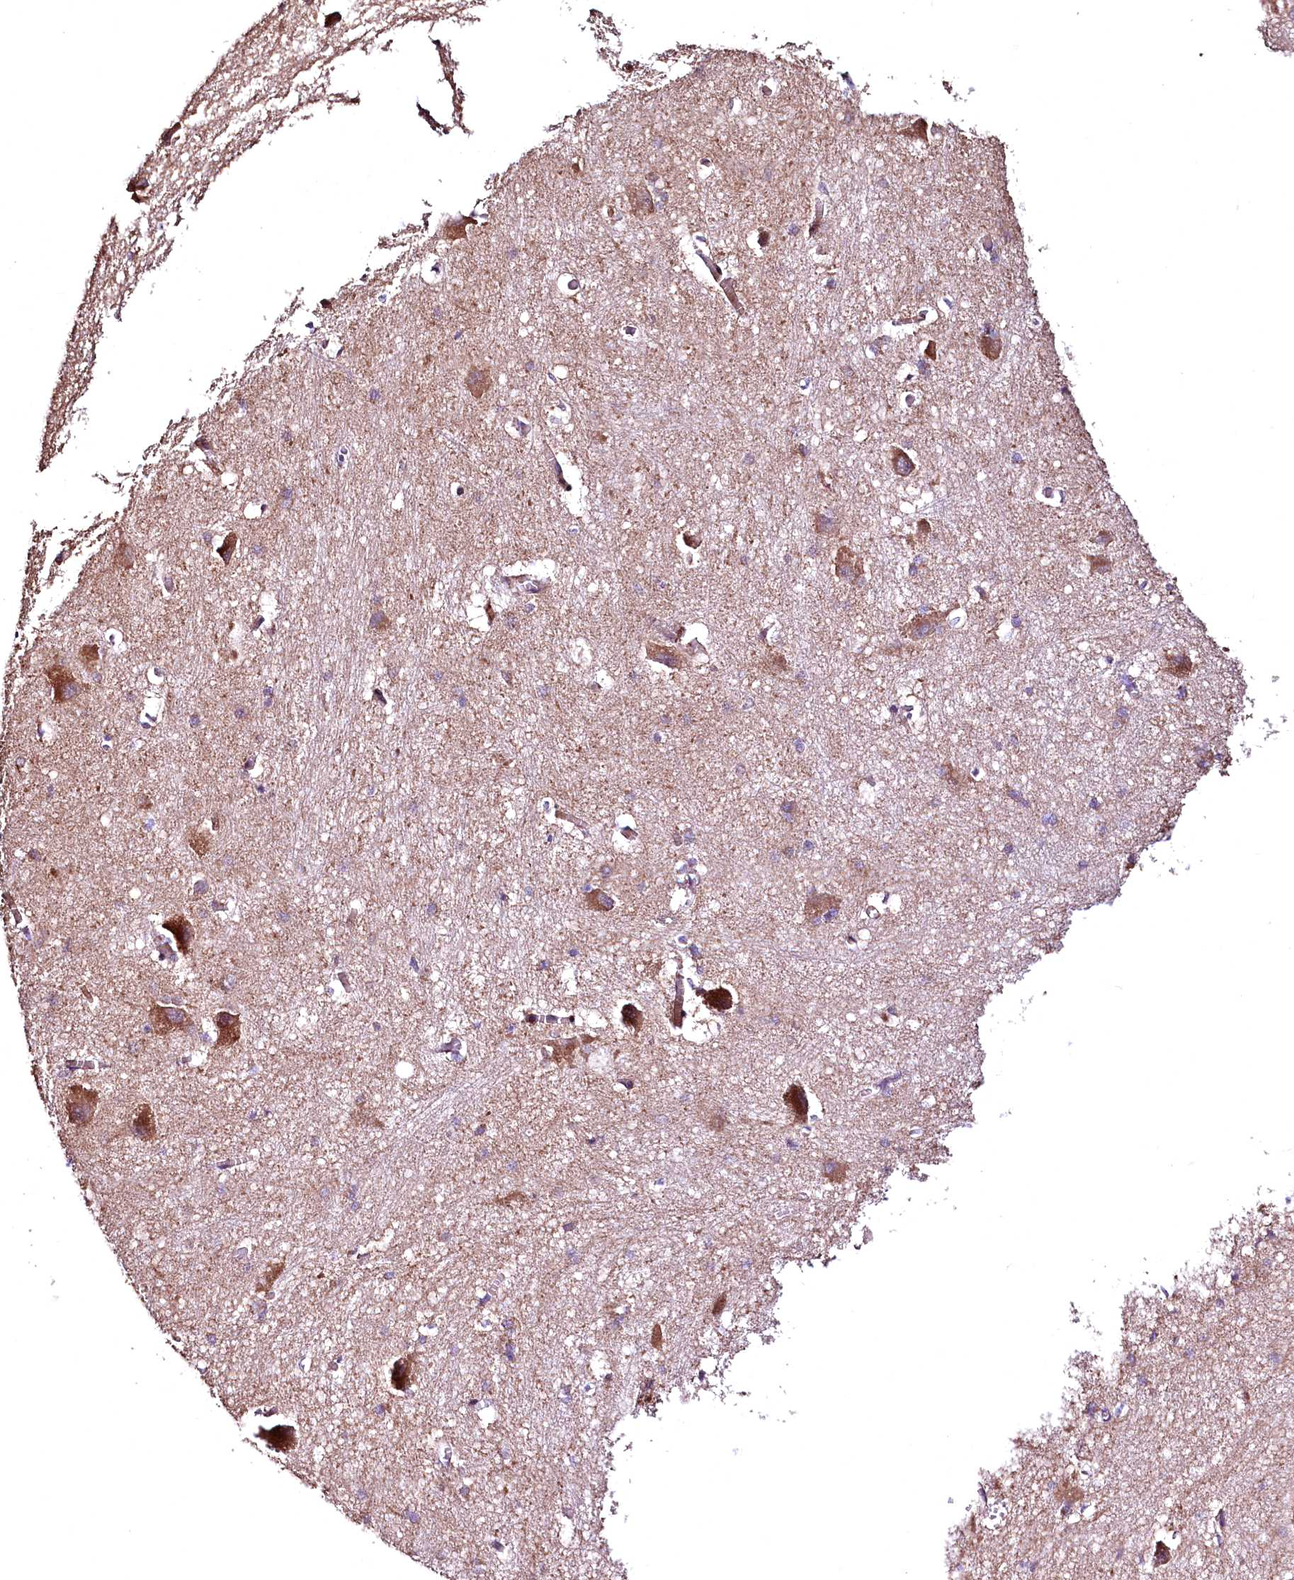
{"staining": {"intensity": "moderate", "quantity": "<25%", "location": "cytoplasmic/membranous"}, "tissue": "caudate", "cell_type": "Glial cells", "image_type": "normal", "snomed": [{"axis": "morphology", "description": "Normal tissue, NOS"}, {"axis": "topography", "description": "Lateral ventricle wall"}], "caption": "Immunohistochemistry photomicrograph of benign human caudate stained for a protein (brown), which exhibits low levels of moderate cytoplasmic/membranous staining in about <25% of glial cells.", "gene": "RASSF1", "patient": {"sex": "male", "age": 37}}